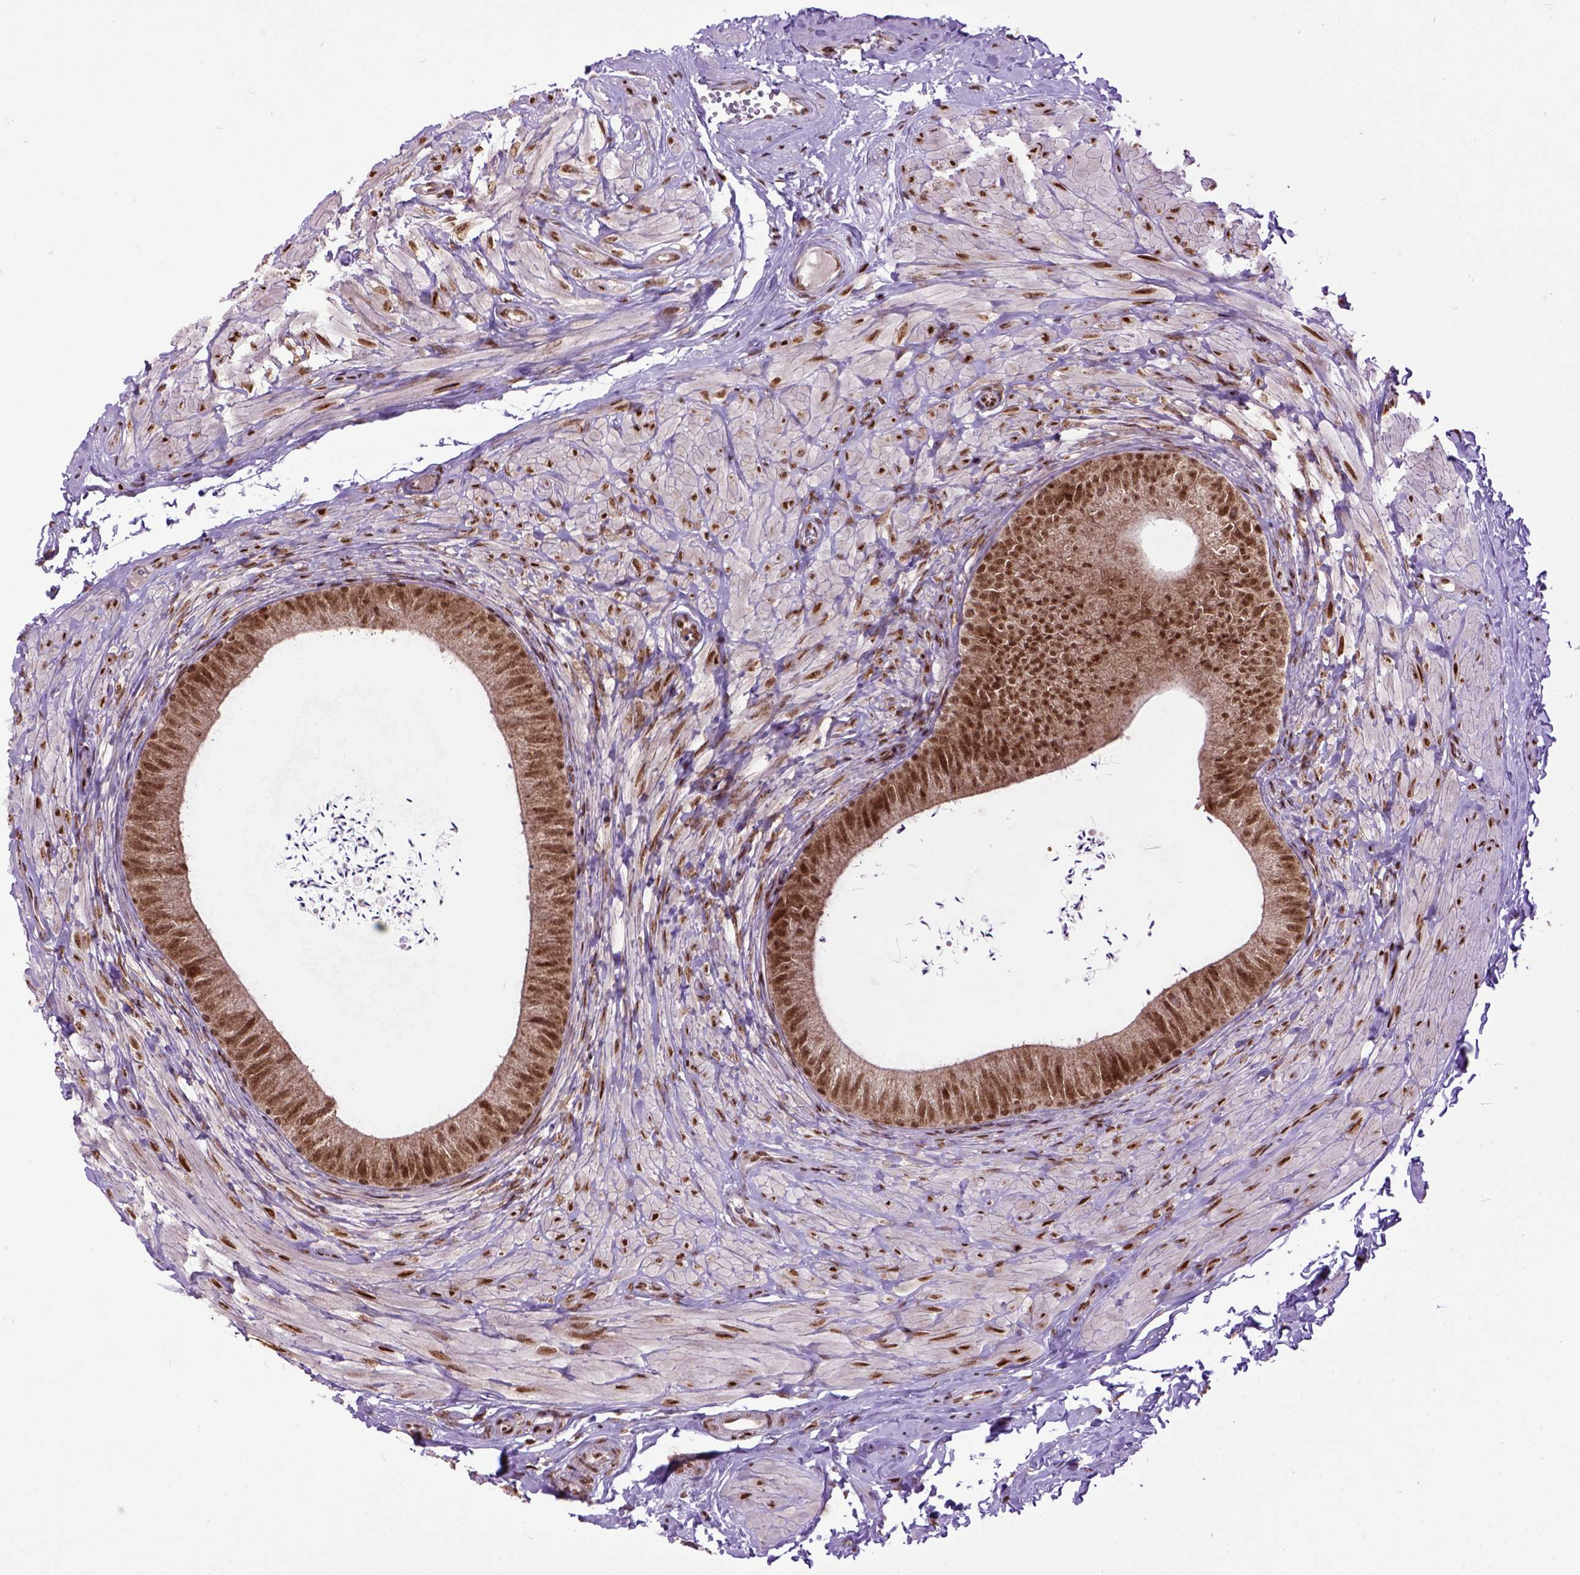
{"staining": {"intensity": "strong", "quantity": ">75%", "location": "cytoplasmic/membranous,nuclear"}, "tissue": "epididymis", "cell_type": "Glandular cells", "image_type": "normal", "snomed": [{"axis": "morphology", "description": "Normal tissue, NOS"}, {"axis": "topography", "description": "Epididymis, spermatic cord, NOS"}, {"axis": "topography", "description": "Epididymis"}, {"axis": "topography", "description": "Peripheral nerve tissue"}], "caption": "Epididymis was stained to show a protein in brown. There is high levels of strong cytoplasmic/membranous,nuclear expression in about >75% of glandular cells. Ihc stains the protein in brown and the nuclei are stained blue.", "gene": "CELF1", "patient": {"sex": "male", "age": 29}}